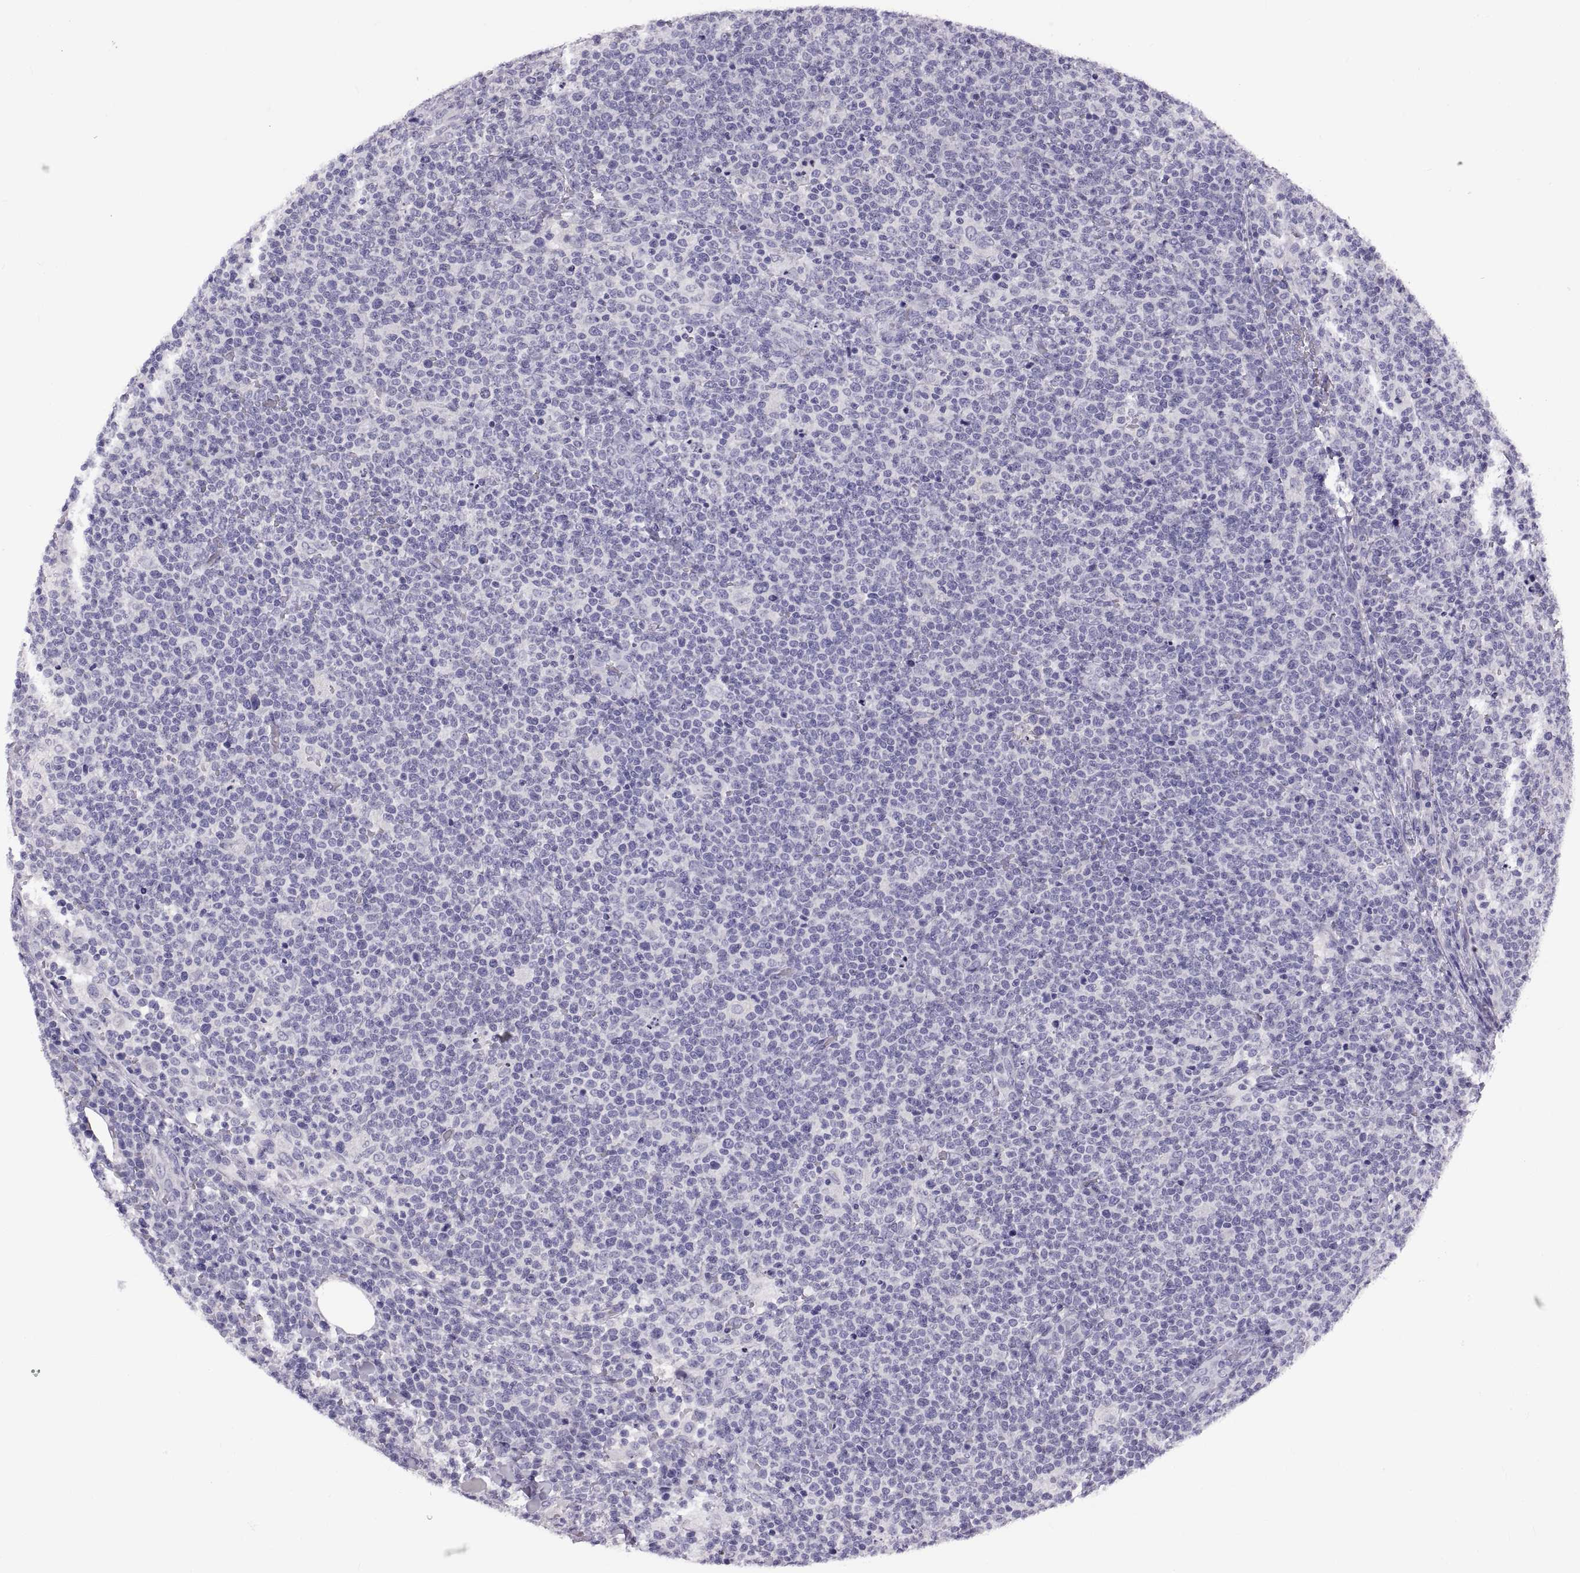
{"staining": {"intensity": "negative", "quantity": "none", "location": "none"}, "tissue": "lymphoma", "cell_type": "Tumor cells", "image_type": "cancer", "snomed": [{"axis": "morphology", "description": "Malignant lymphoma, non-Hodgkin's type, High grade"}, {"axis": "topography", "description": "Lymph node"}], "caption": "An image of human lymphoma is negative for staining in tumor cells.", "gene": "RDM1", "patient": {"sex": "male", "age": 61}}